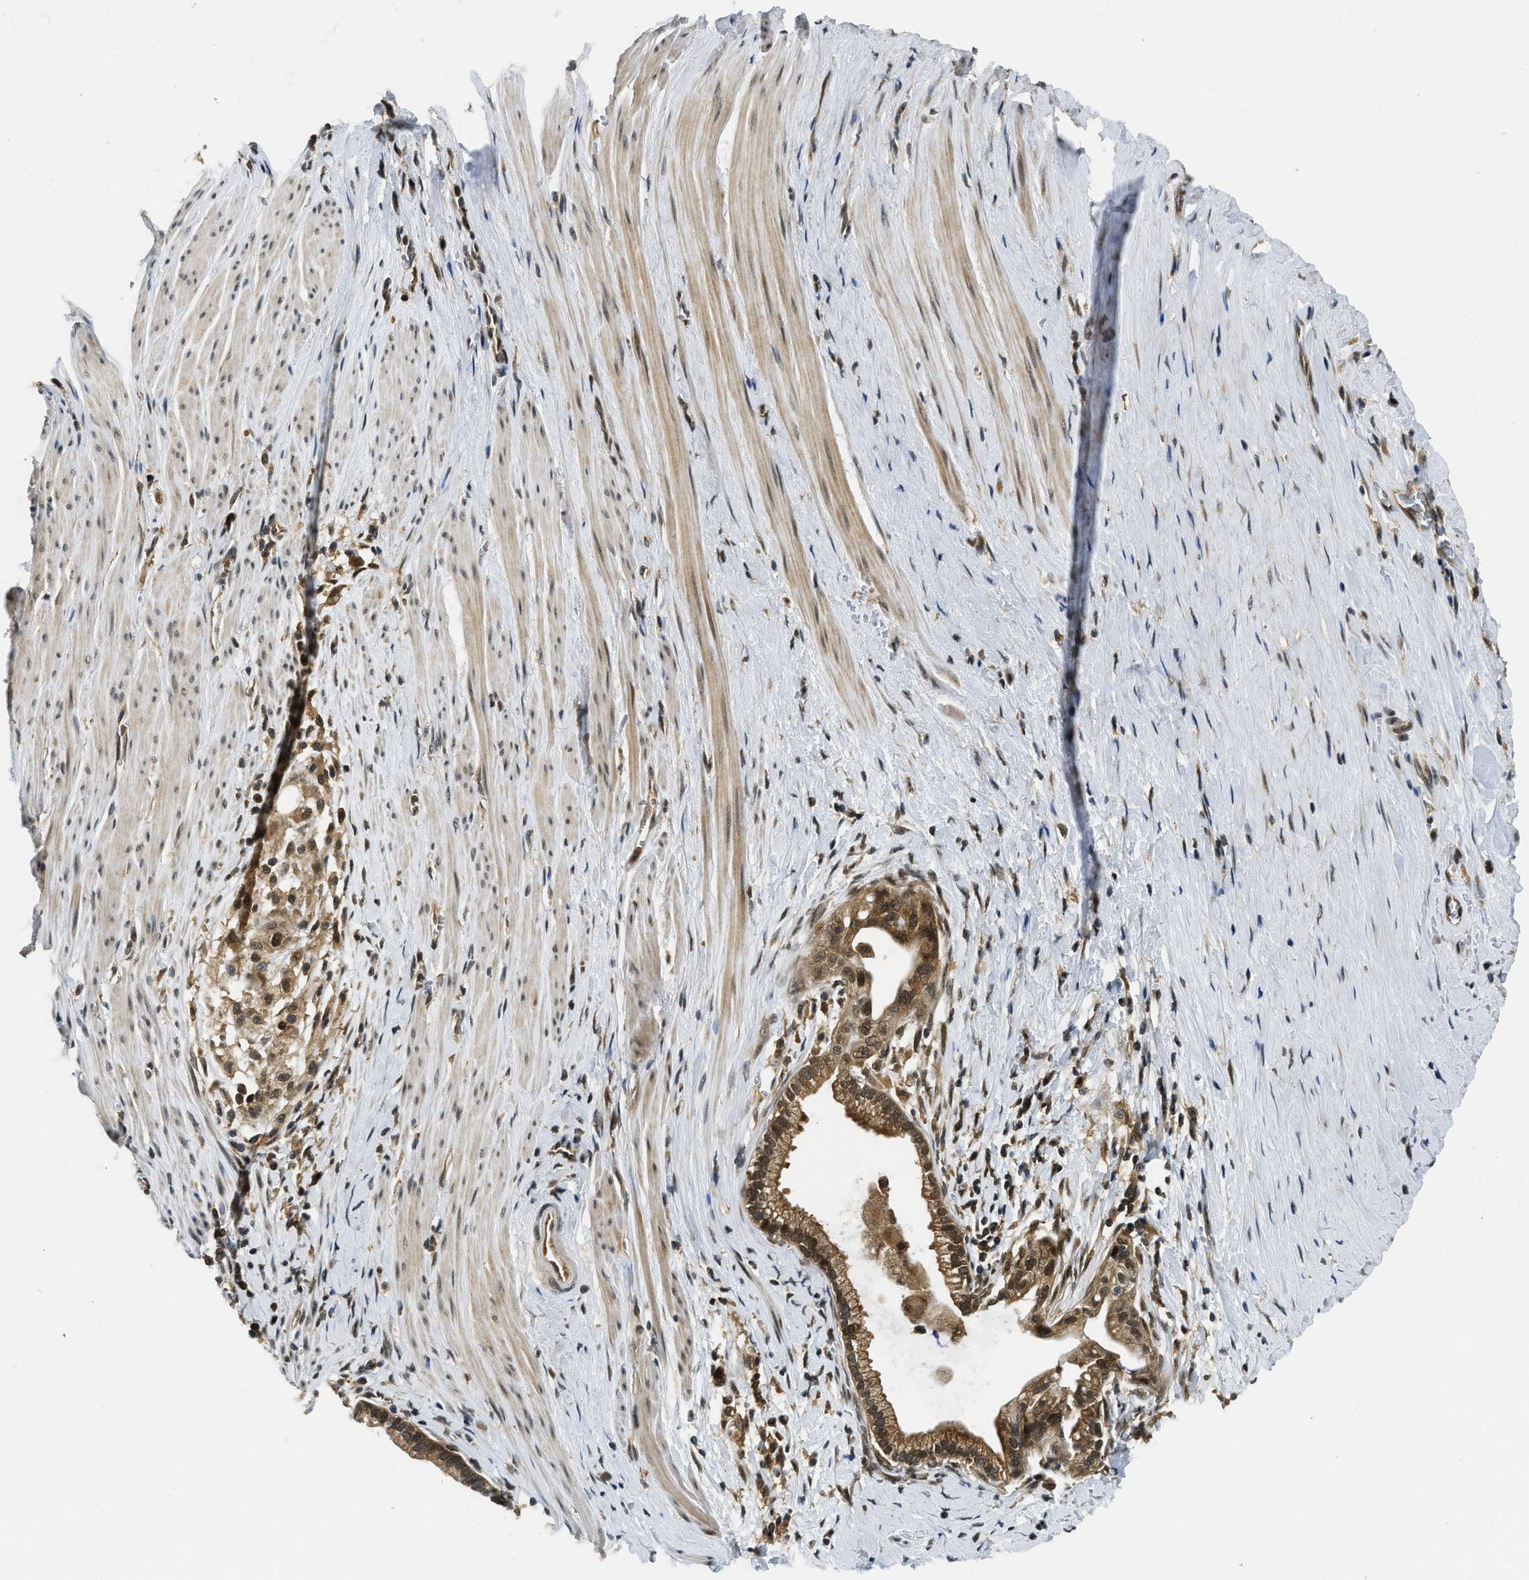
{"staining": {"intensity": "moderate", "quantity": ">75%", "location": "cytoplasmic/membranous"}, "tissue": "pancreatic cancer", "cell_type": "Tumor cells", "image_type": "cancer", "snomed": [{"axis": "morphology", "description": "Adenocarcinoma, NOS"}, {"axis": "topography", "description": "Pancreas"}], "caption": "Adenocarcinoma (pancreatic) stained with a brown dye reveals moderate cytoplasmic/membranous positive staining in approximately >75% of tumor cells.", "gene": "ADSL", "patient": {"sex": "male", "age": 69}}